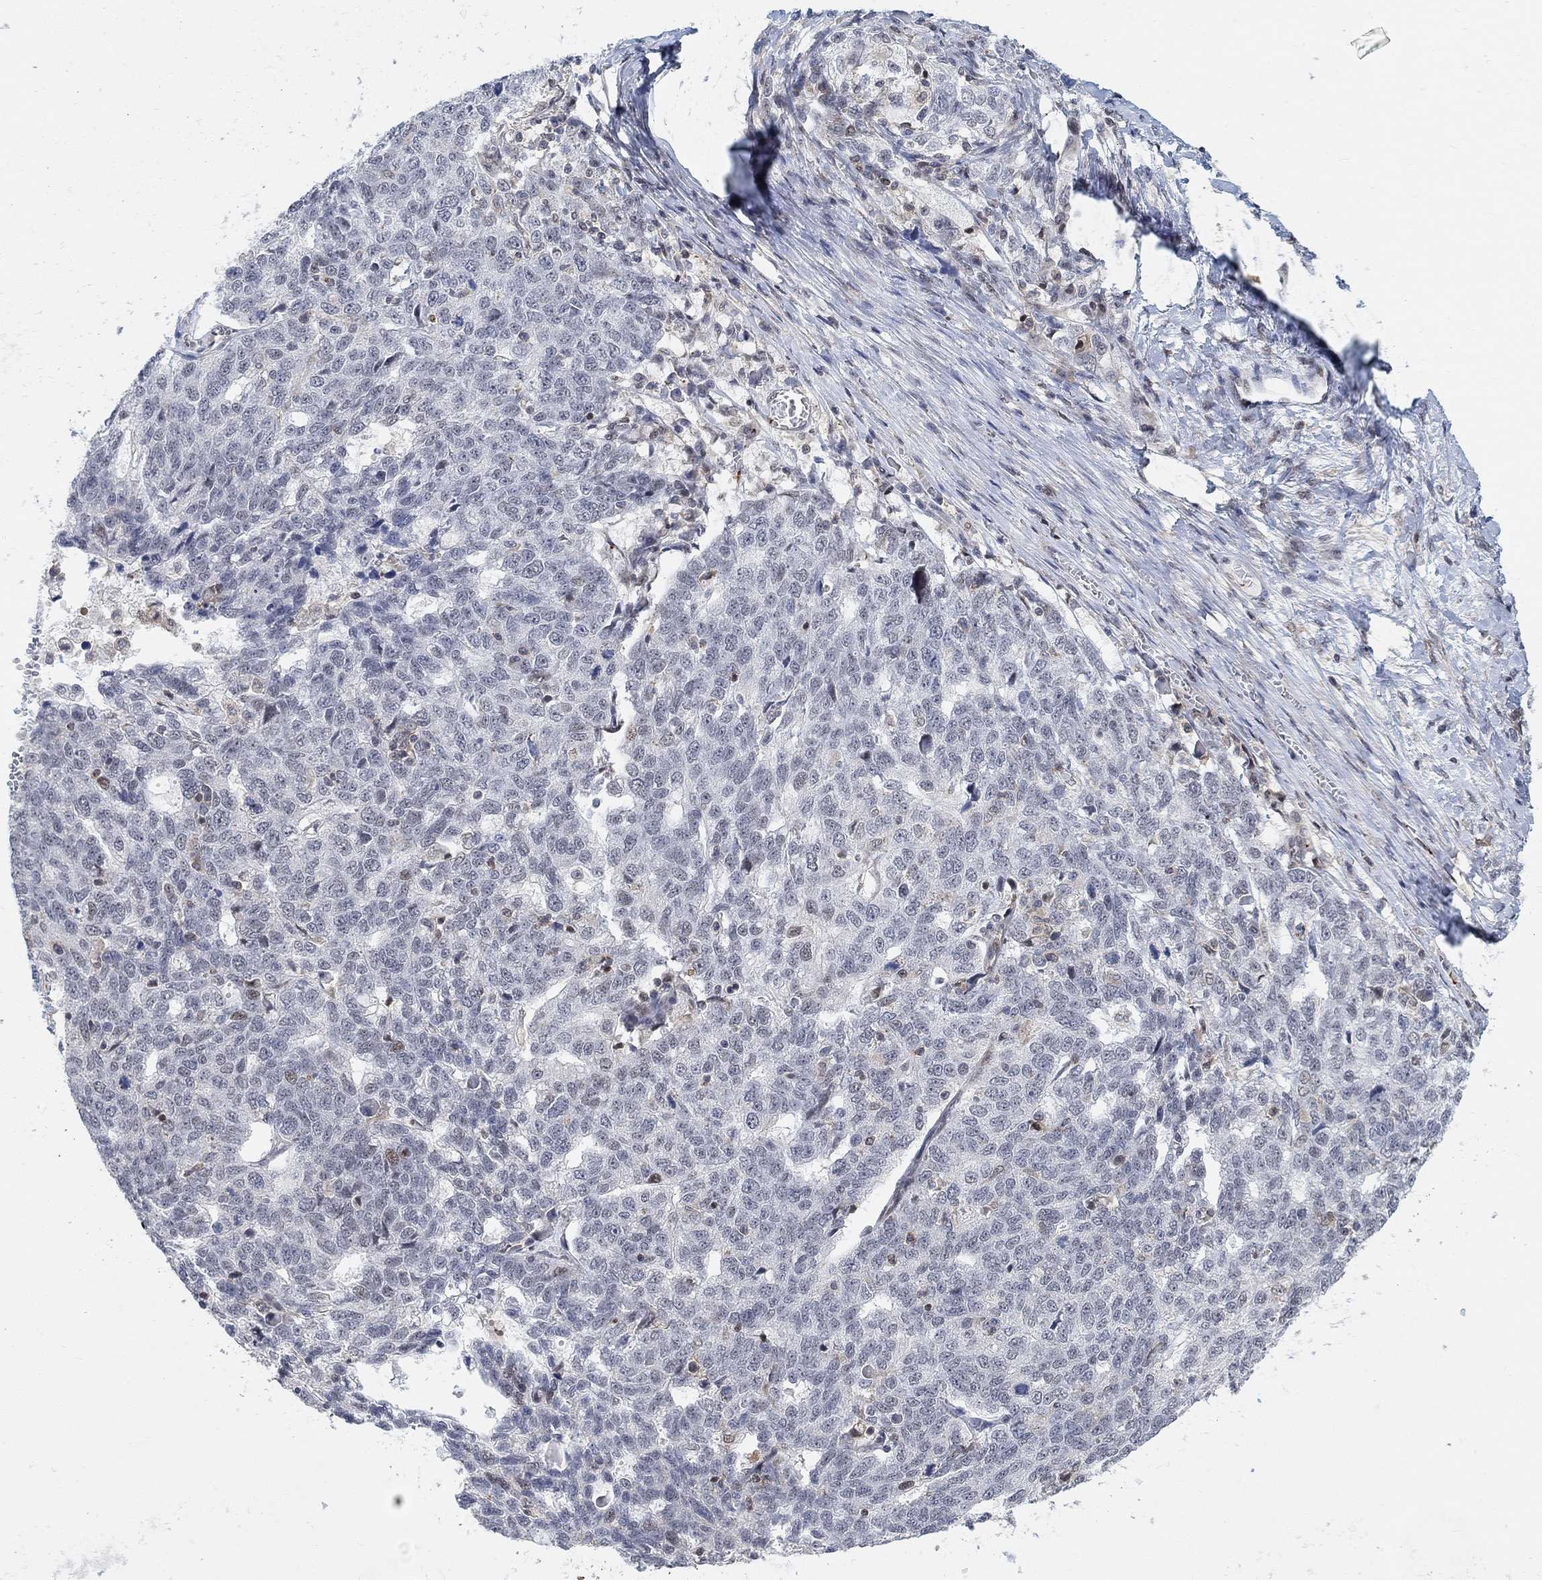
{"staining": {"intensity": "negative", "quantity": "none", "location": "none"}, "tissue": "ovarian cancer", "cell_type": "Tumor cells", "image_type": "cancer", "snomed": [{"axis": "morphology", "description": "Cystadenocarcinoma, serous, NOS"}, {"axis": "topography", "description": "Ovary"}], "caption": "This histopathology image is of ovarian cancer stained with IHC to label a protein in brown with the nuclei are counter-stained blue. There is no positivity in tumor cells.", "gene": "PWWP2B", "patient": {"sex": "female", "age": 71}}